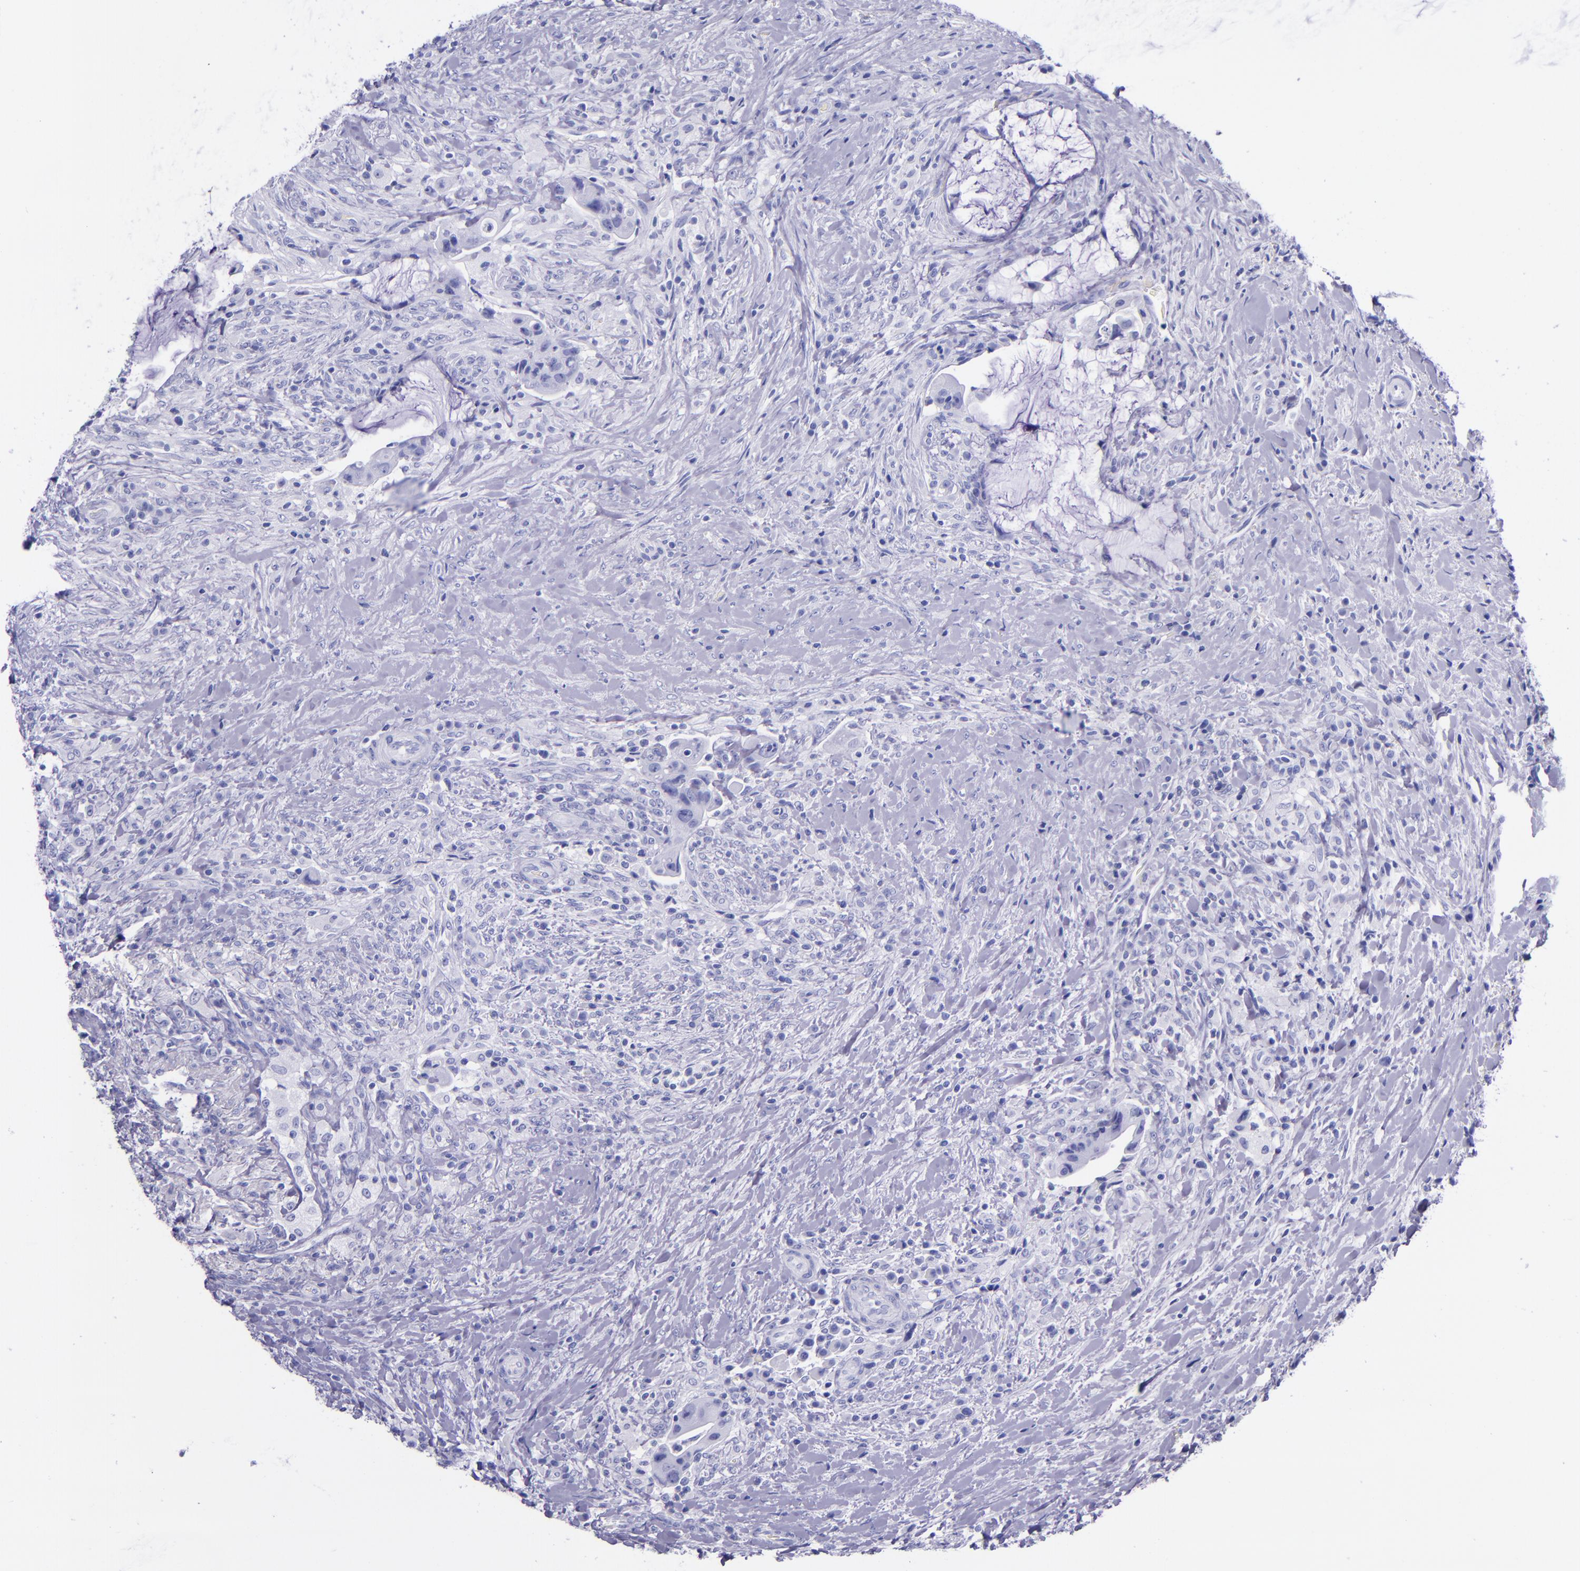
{"staining": {"intensity": "negative", "quantity": "none", "location": "none"}, "tissue": "colorectal cancer", "cell_type": "Tumor cells", "image_type": "cancer", "snomed": [{"axis": "morphology", "description": "Adenocarcinoma, NOS"}, {"axis": "topography", "description": "Rectum"}], "caption": "This is an IHC micrograph of human adenocarcinoma (colorectal). There is no expression in tumor cells.", "gene": "MBP", "patient": {"sex": "female", "age": 71}}